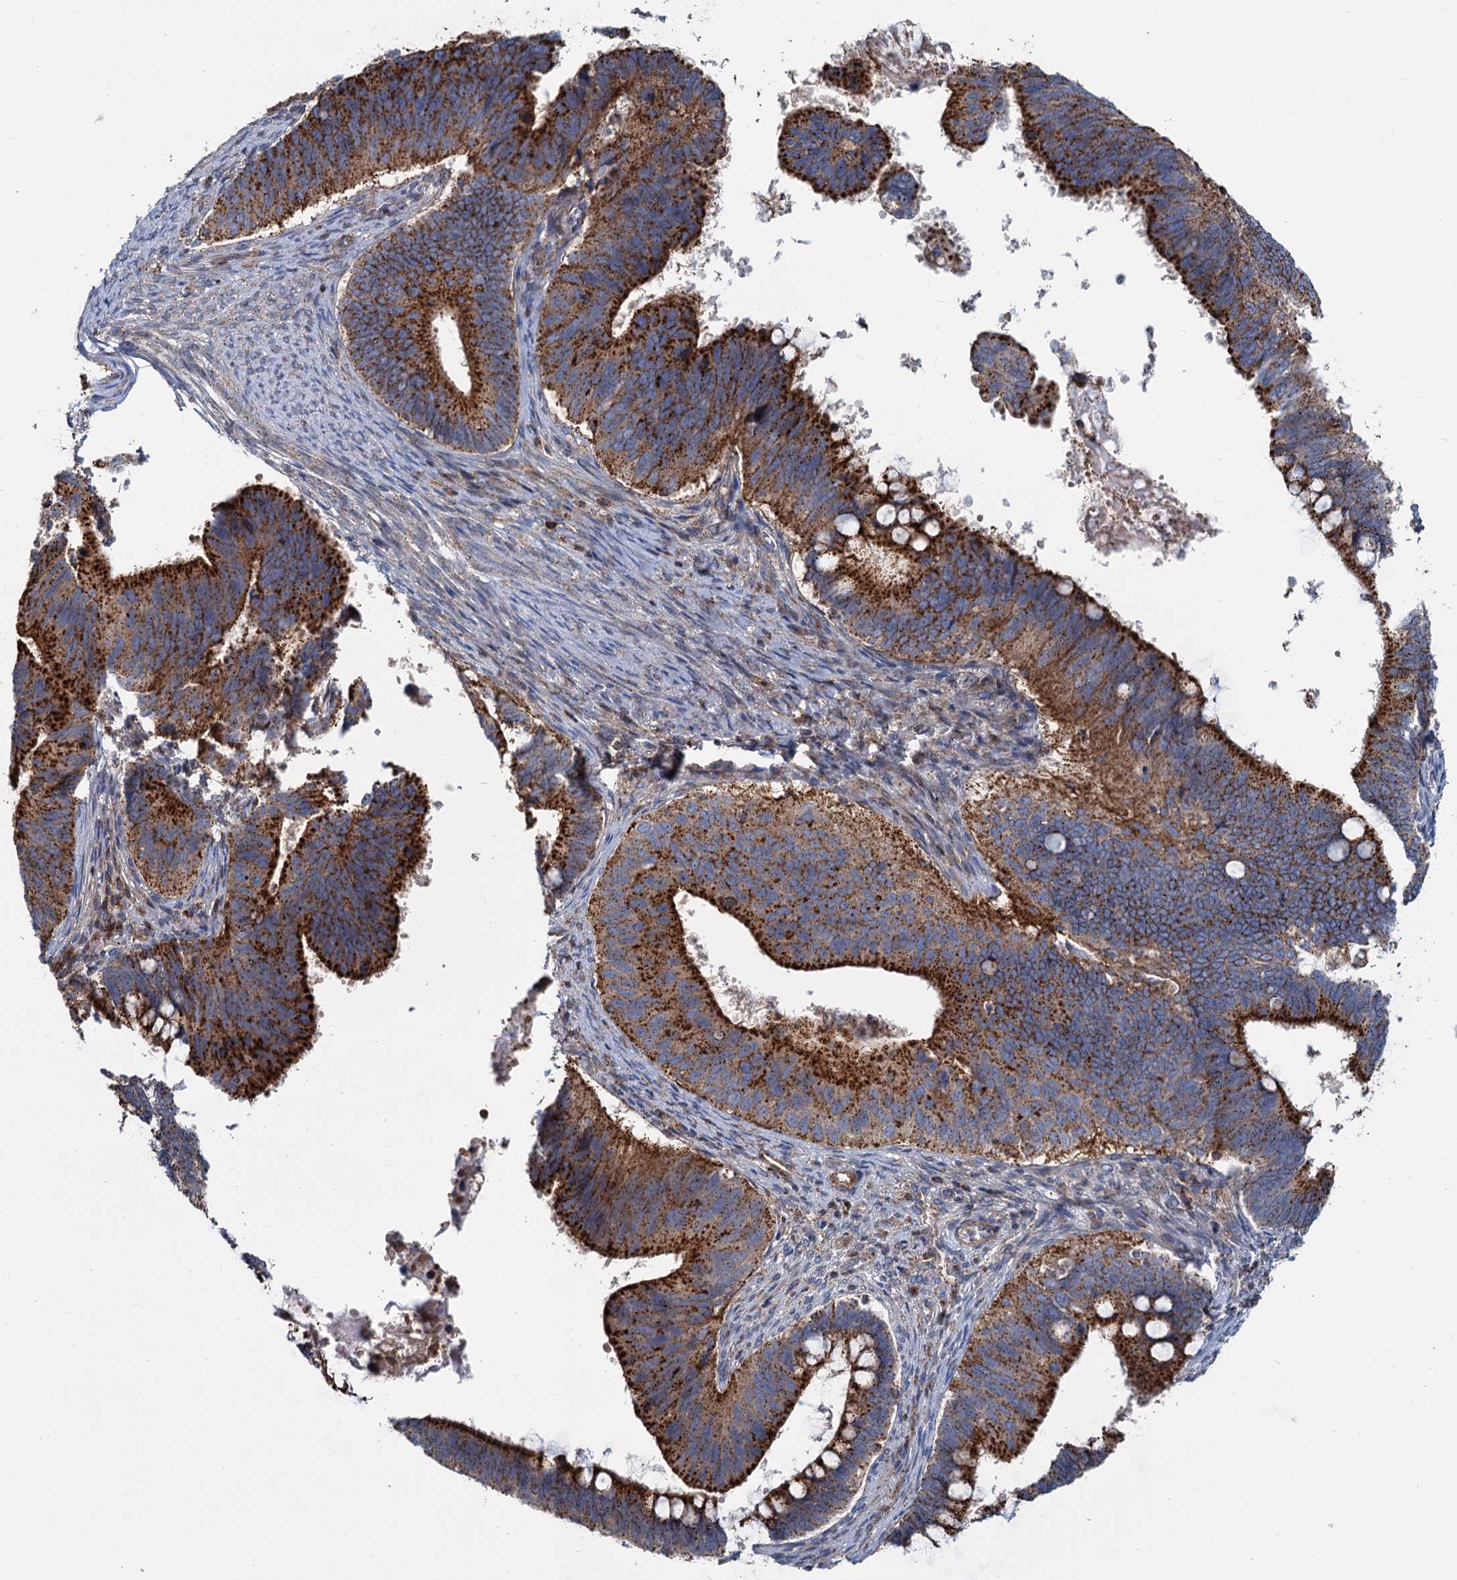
{"staining": {"intensity": "strong", "quantity": ">75%", "location": "cytoplasmic/membranous"}, "tissue": "cervical cancer", "cell_type": "Tumor cells", "image_type": "cancer", "snomed": [{"axis": "morphology", "description": "Adenocarcinoma, NOS"}, {"axis": "topography", "description": "Cervix"}], "caption": "An IHC image of tumor tissue is shown. Protein staining in brown labels strong cytoplasmic/membranous positivity in cervical adenocarcinoma within tumor cells.", "gene": "PSEN1", "patient": {"sex": "female", "age": 42}}